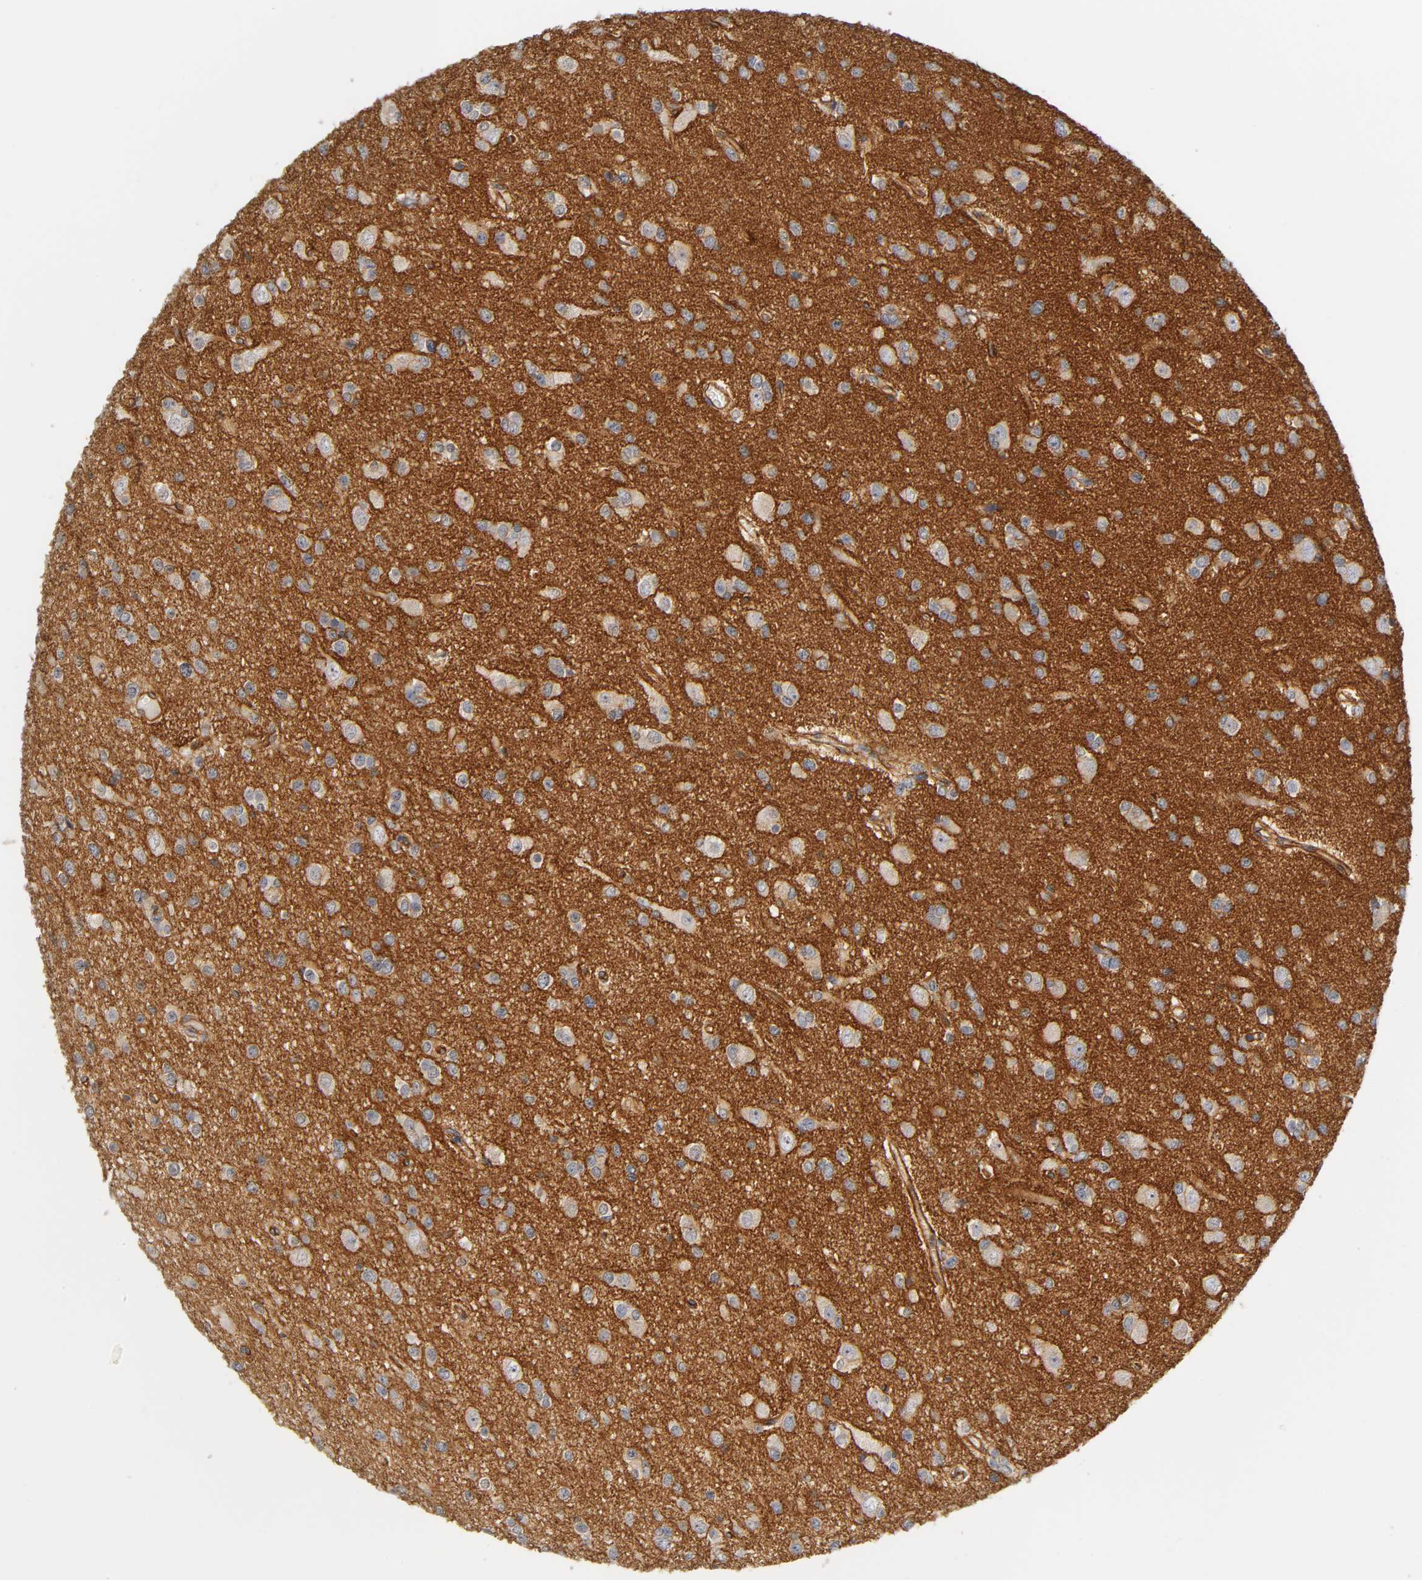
{"staining": {"intensity": "weak", "quantity": ">75%", "location": "cytoplasmic/membranous"}, "tissue": "glioma", "cell_type": "Tumor cells", "image_type": "cancer", "snomed": [{"axis": "morphology", "description": "Glioma, malignant, Low grade"}, {"axis": "topography", "description": "Brain"}], "caption": "High-power microscopy captured an immunohistochemistry image of glioma, revealing weak cytoplasmic/membranous expression in approximately >75% of tumor cells.", "gene": "SPTAN1", "patient": {"sex": "male", "age": 42}}